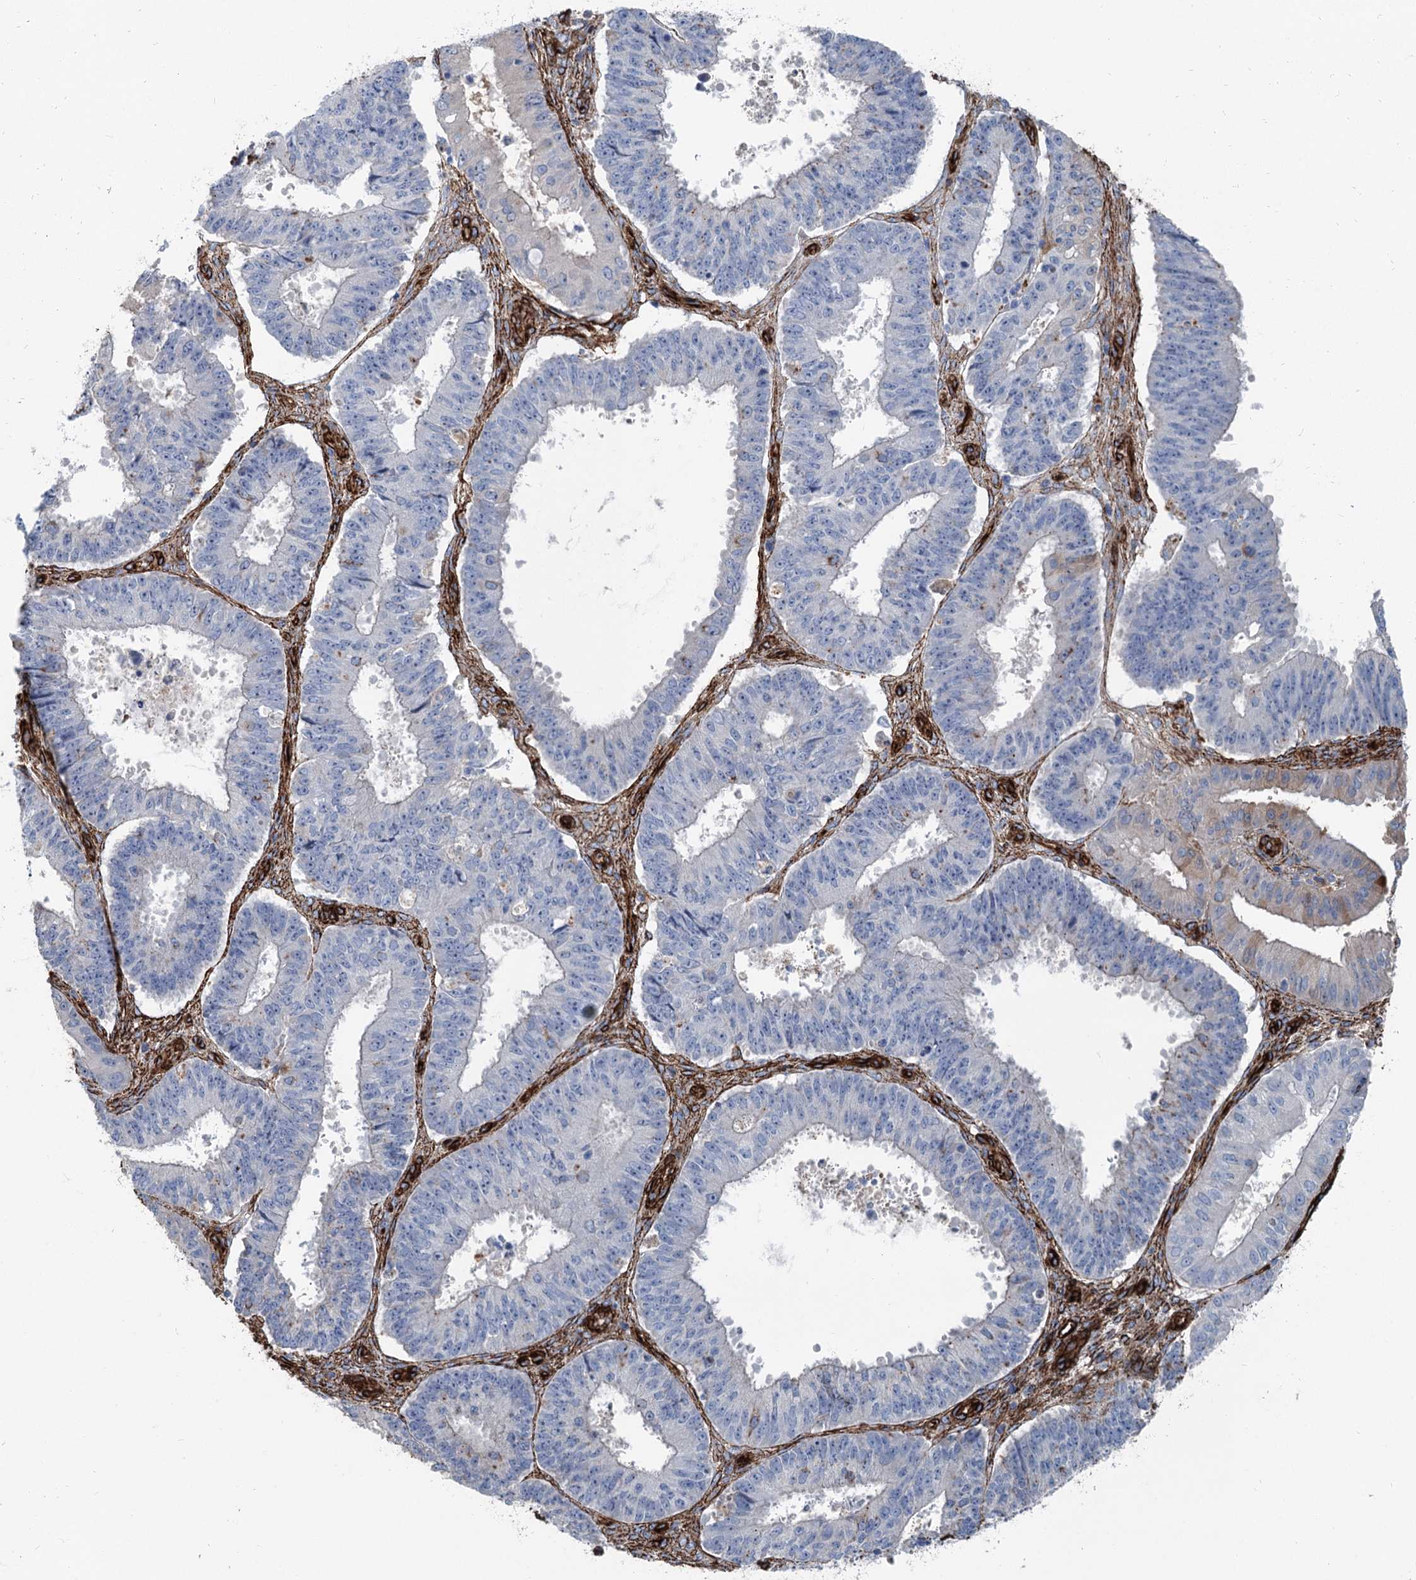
{"staining": {"intensity": "negative", "quantity": "none", "location": "none"}, "tissue": "ovarian cancer", "cell_type": "Tumor cells", "image_type": "cancer", "snomed": [{"axis": "morphology", "description": "Carcinoma, endometroid"}, {"axis": "topography", "description": "Appendix"}, {"axis": "topography", "description": "Ovary"}], "caption": "The image demonstrates no staining of tumor cells in ovarian endometroid carcinoma.", "gene": "IQSEC1", "patient": {"sex": "female", "age": 42}}